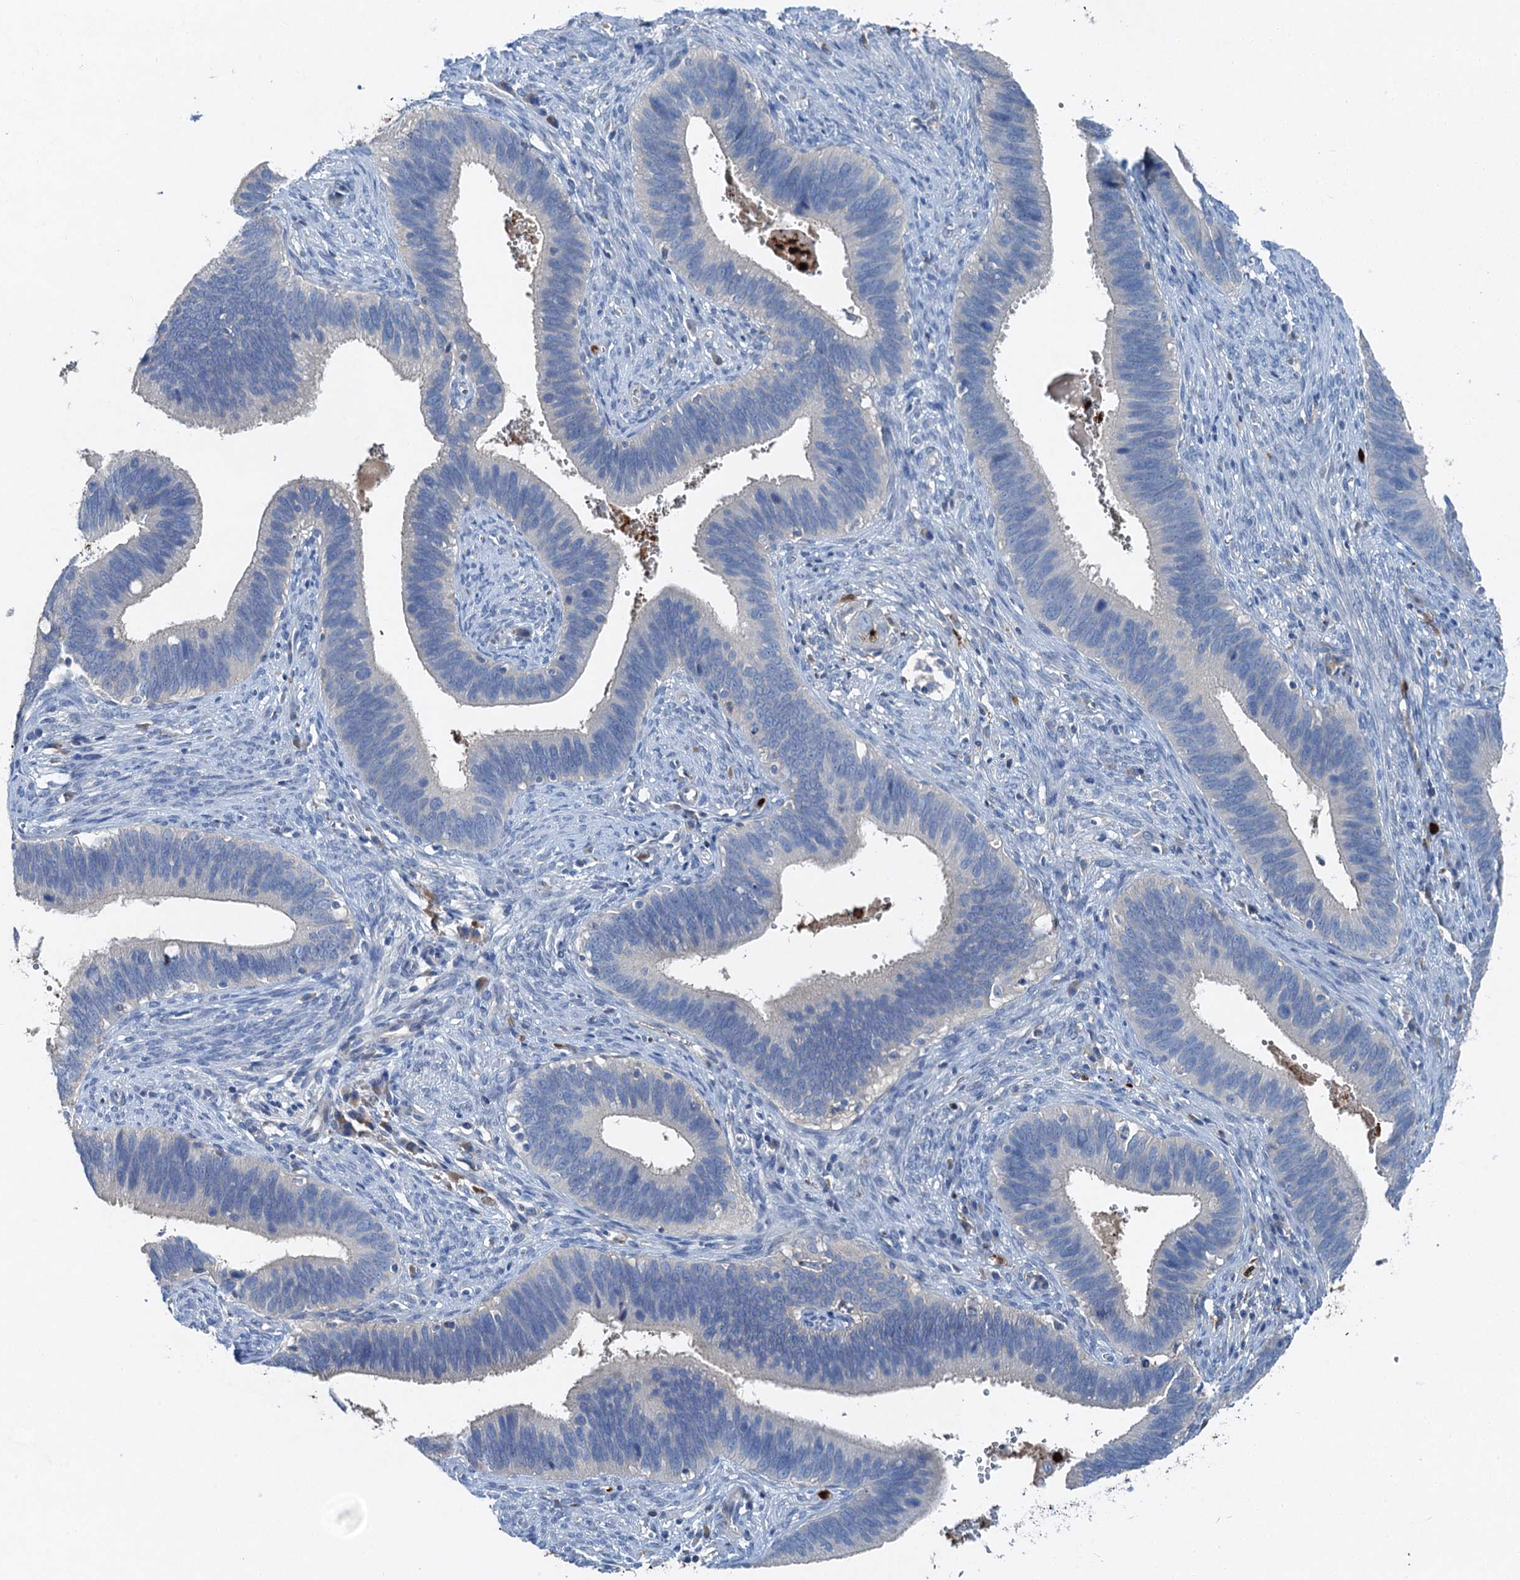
{"staining": {"intensity": "negative", "quantity": "none", "location": "none"}, "tissue": "cervical cancer", "cell_type": "Tumor cells", "image_type": "cancer", "snomed": [{"axis": "morphology", "description": "Adenocarcinoma, NOS"}, {"axis": "topography", "description": "Cervix"}], "caption": "Tumor cells are negative for protein expression in human adenocarcinoma (cervical). (Stains: DAB immunohistochemistry with hematoxylin counter stain, Microscopy: brightfield microscopy at high magnification).", "gene": "OTOA", "patient": {"sex": "female", "age": 42}}